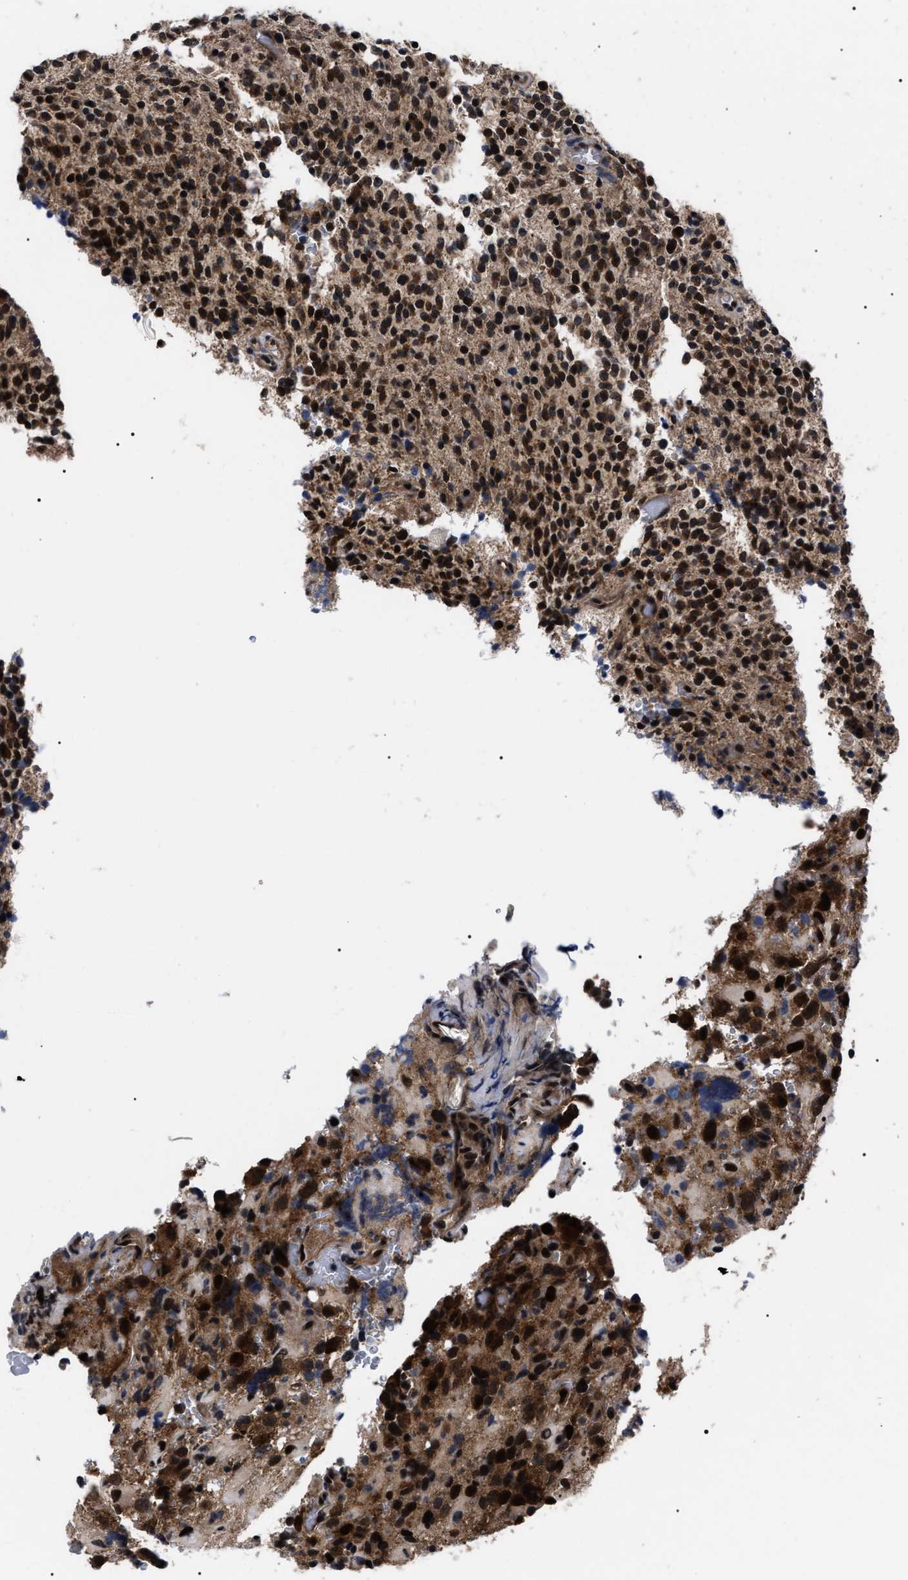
{"staining": {"intensity": "strong", "quantity": ">75%", "location": "cytoplasmic/membranous,nuclear"}, "tissue": "glioma", "cell_type": "Tumor cells", "image_type": "cancer", "snomed": [{"axis": "morphology", "description": "Glioma, malignant, High grade"}, {"axis": "topography", "description": "Brain"}], "caption": "Immunohistochemical staining of human malignant high-grade glioma shows strong cytoplasmic/membranous and nuclear protein positivity in approximately >75% of tumor cells. (Brightfield microscopy of DAB IHC at high magnification).", "gene": "CSNK2A1", "patient": {"sex": "male", "age": 48}}